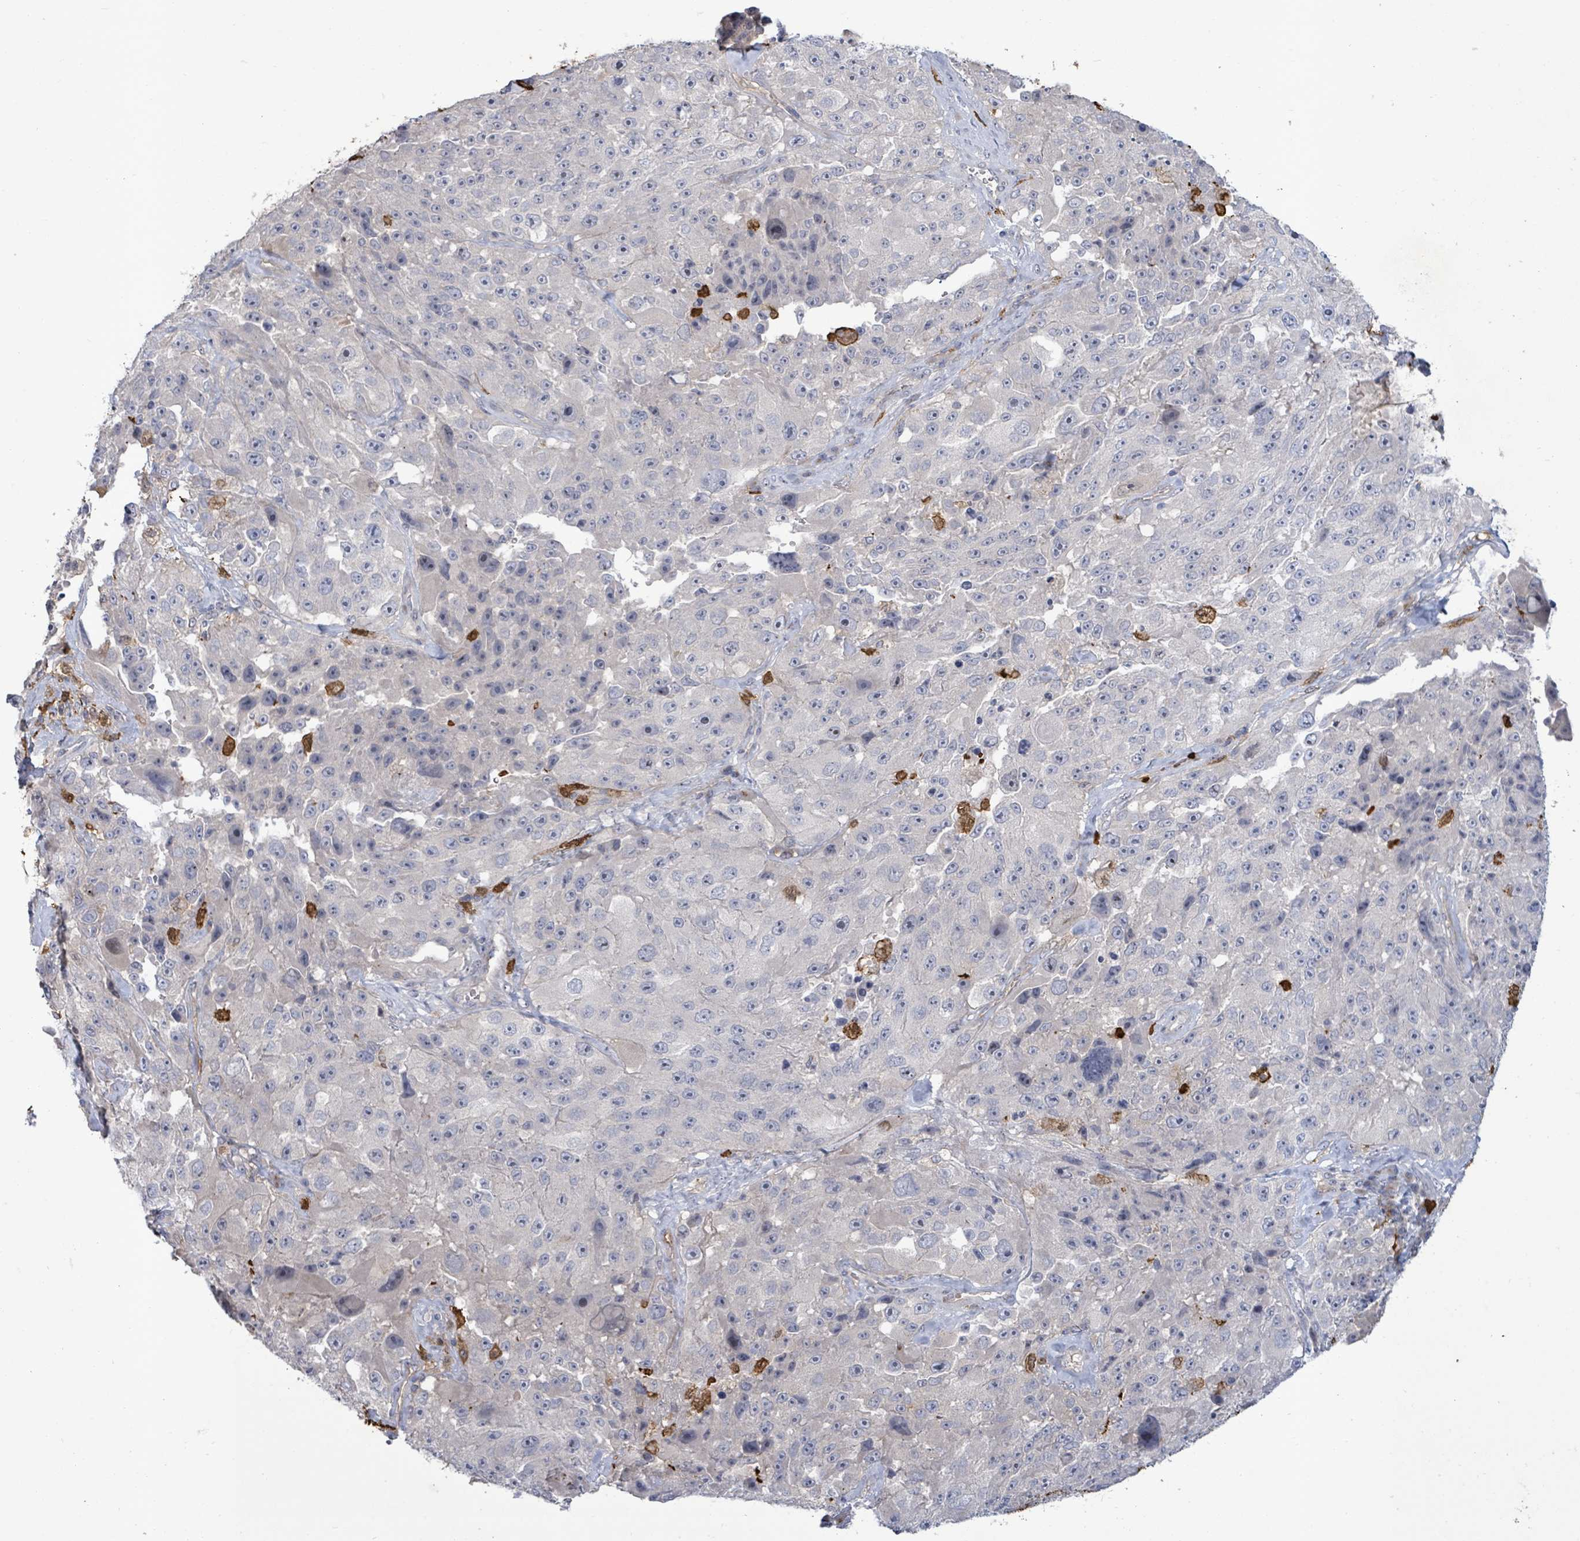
{"staining": {"intensity": "negative", "quantity": "none", "location": "none"}, "tissue": "melanoma", "cell_type": "Tumor cells", "image_type": "cancer", "snomed": [{"axis": "morphology", "description": "Malignant melanoma, Metastatic site"}, {"axis": "topography", "description": "Lymph node"}], "caption": "Immunohistochemical staining of malignant melanoma (metastatic site) demonstrates no significant positivity in tumor cells.", "gene": "FAM210A", "patient": {"sex": "male", "age": 62}}